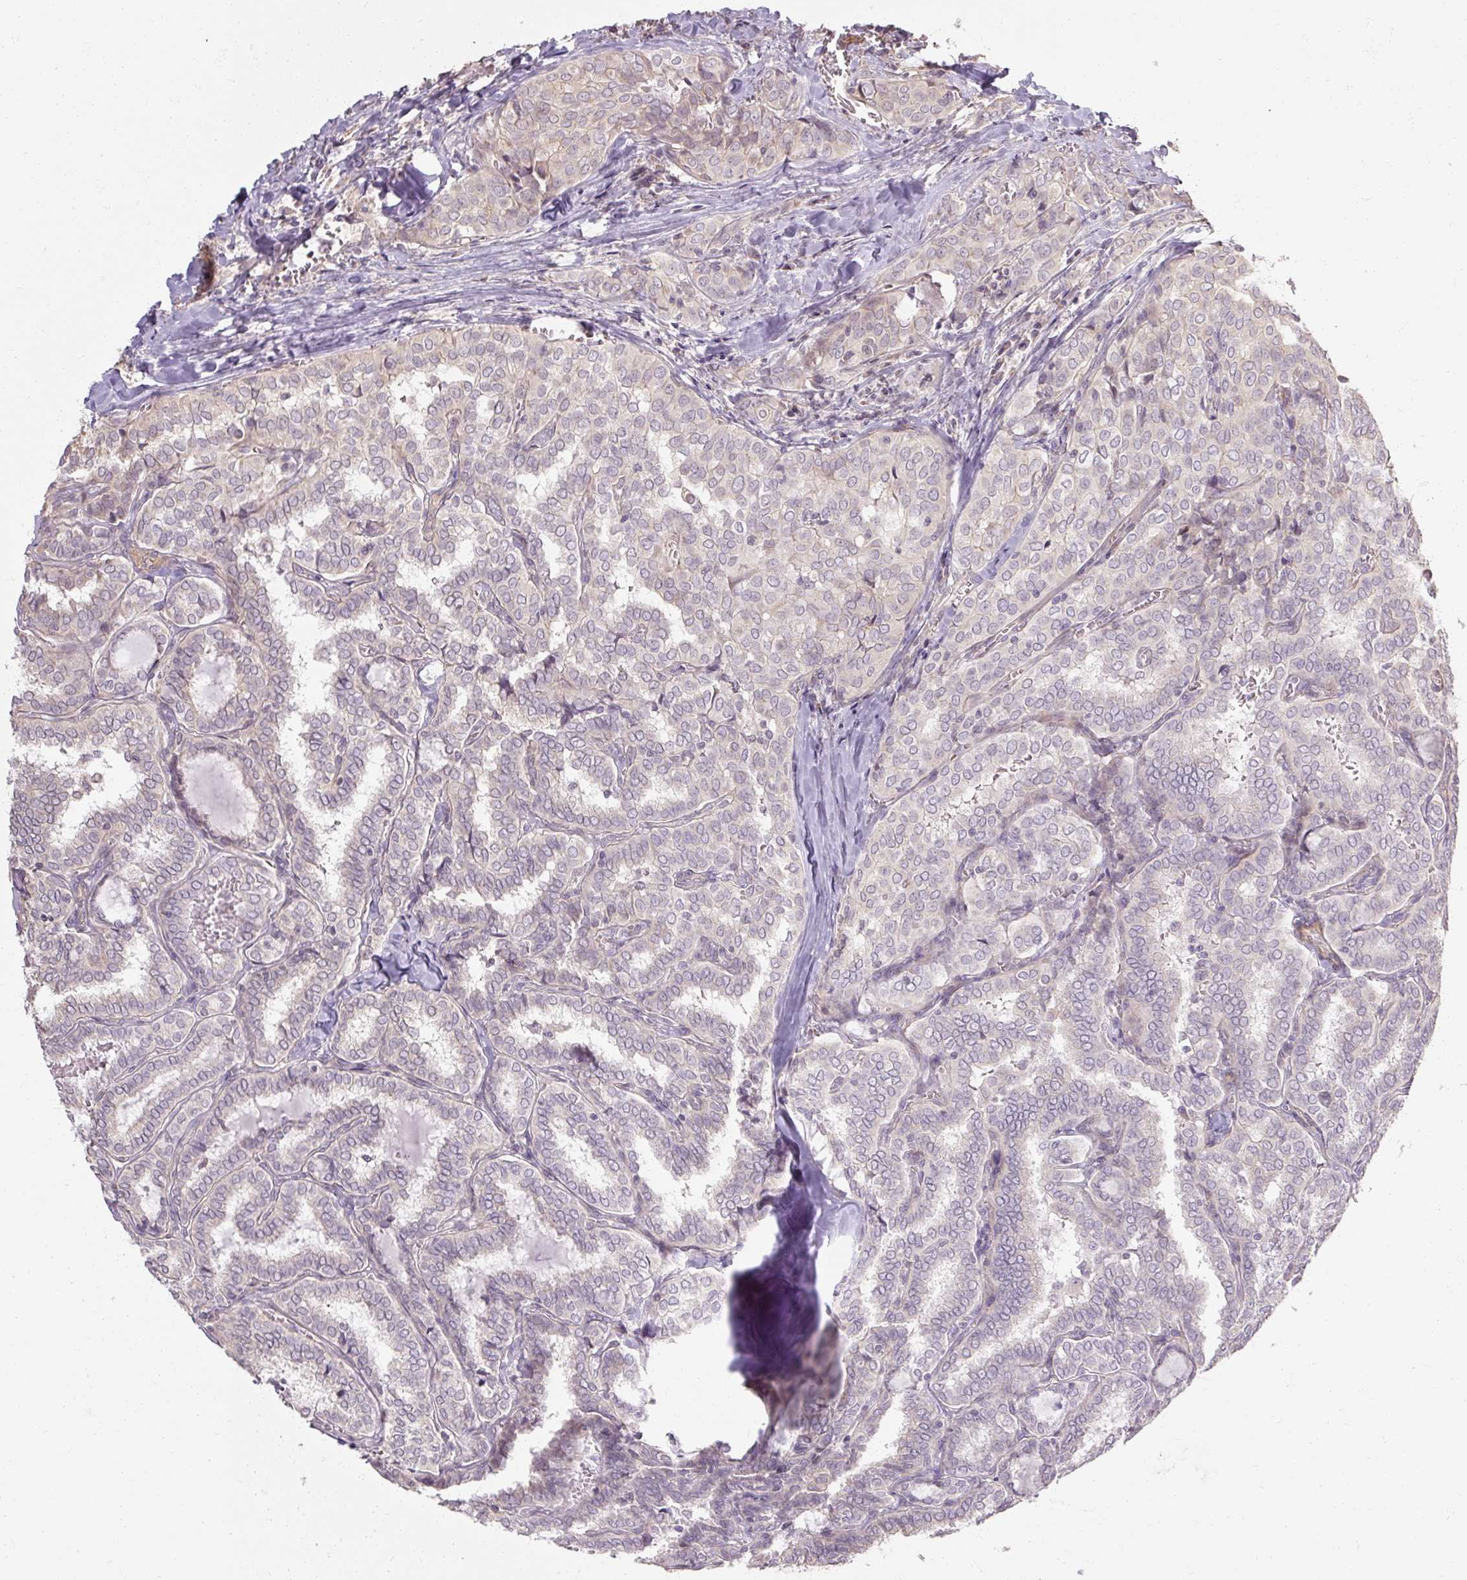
{"staining": {"intensity": "negative", "quantity": "none", "location": "none"}, "tissue": "thyroid cancer", "cell_type": "Tumor cells", "image_type": "cancer", "snomed": [{"axis": "morphology", "description": "Papillary adenocarcinoma, NOS"}, {"axis": "topography", "description": "Thyroid gland"}], "caption": "Human thyroid cancer stained for a protein using IHC demonstrates no positivity in tumor cells.", "gene": "RB1CC1", "patient": {"sex": "female", "age": 30}}